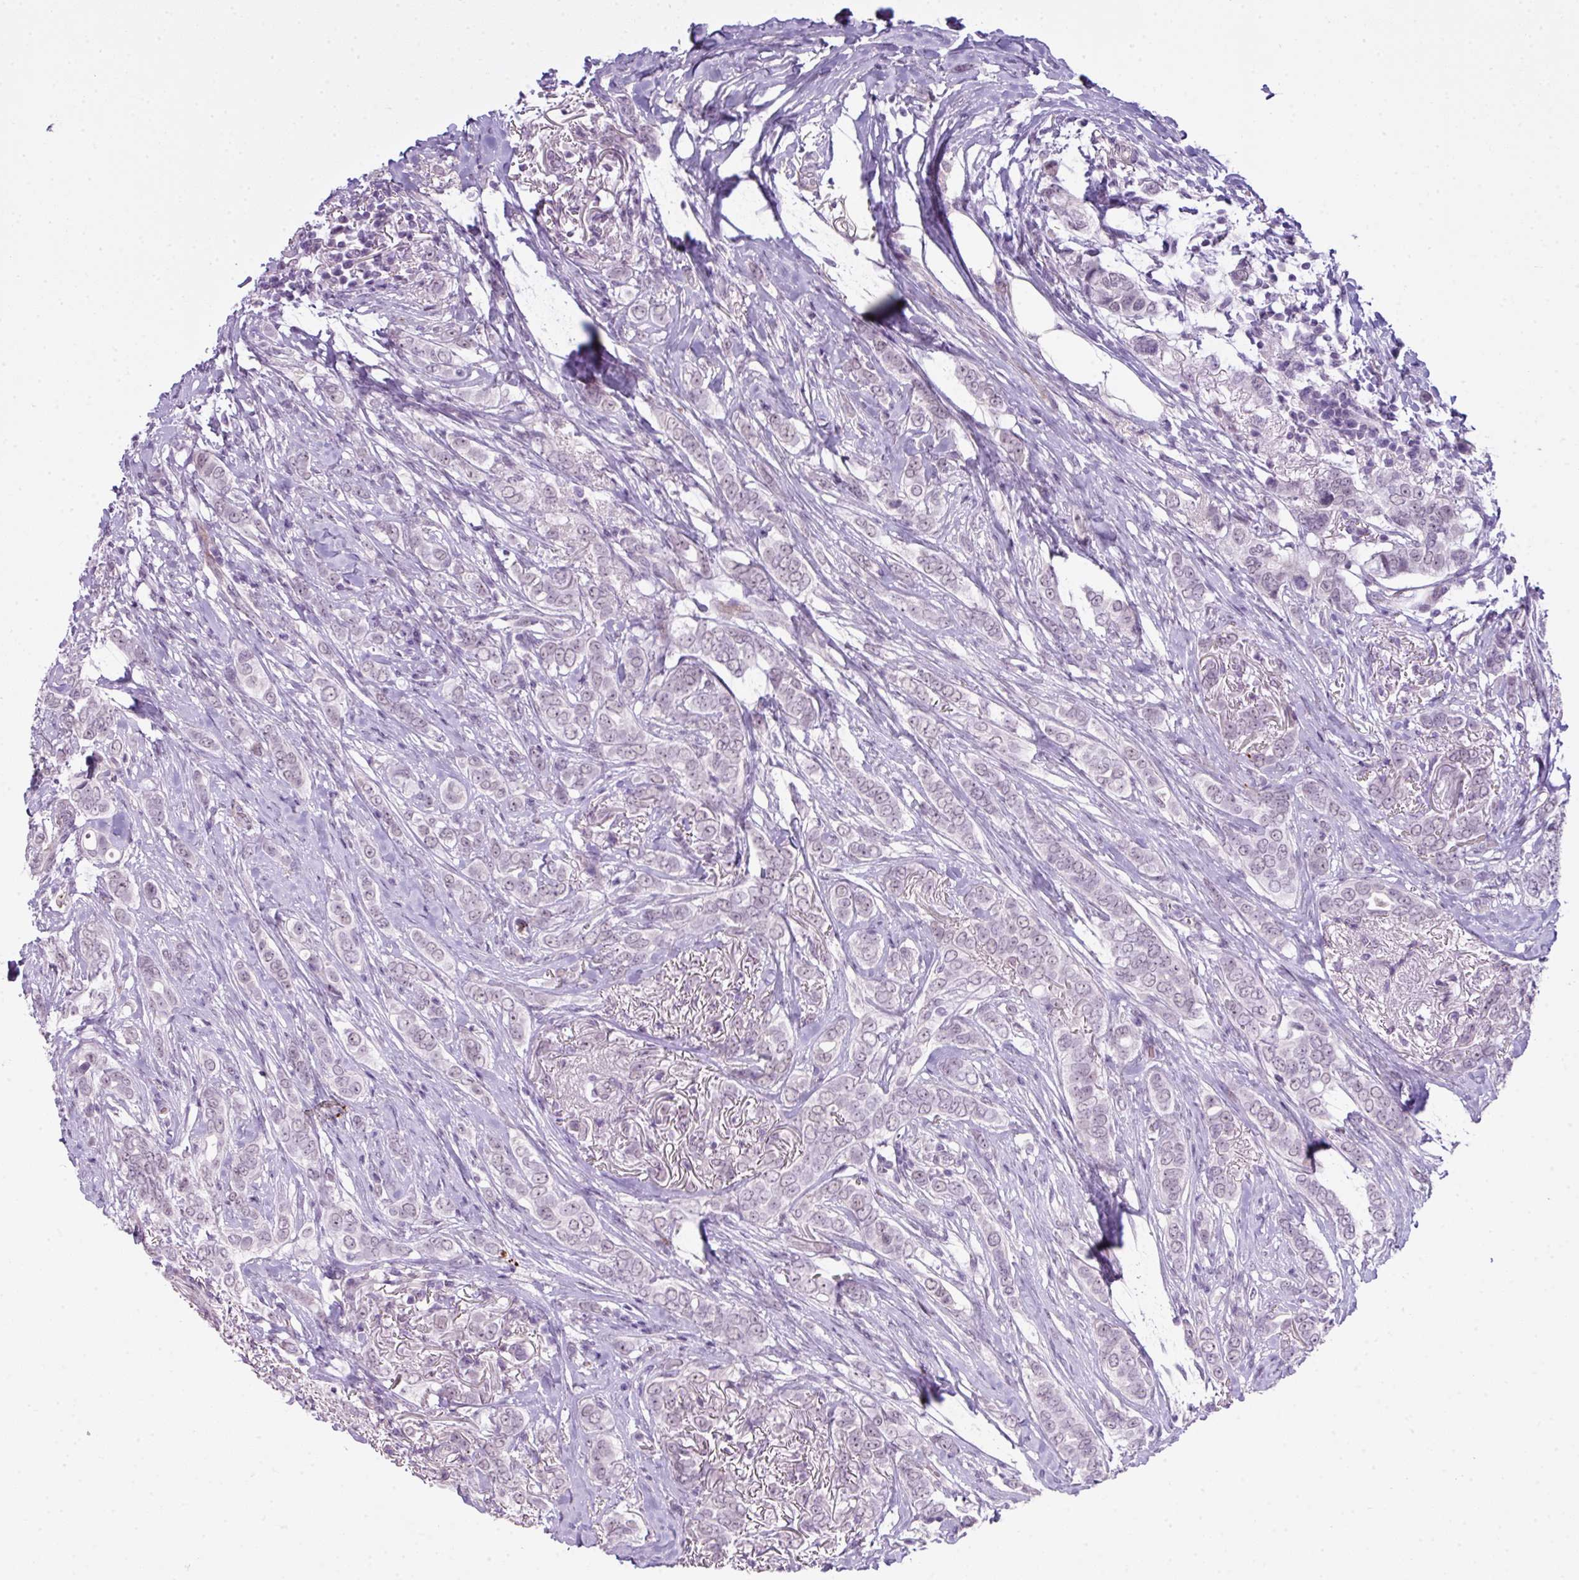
{"staining": {"intensity": "negative", "quantity": "none", "location": "none"}, "tissue": "breast cancer", "cell_type": "Tumor cells", "image_type": "cancer", "snomed": [{"axis": "morphology", "description": "Lobular carcinoma"}, {"axis": "topography", "description": "Breast"}], "caption": "This image is of breast lobular carcinoma stained with immunohistochemistry to label a protein in brown with the nuclei are counter-stained blue. There is no positivity in tumor cells.", "gene": "ZNF688", "patient": {"sex": "female", "age": 51}}